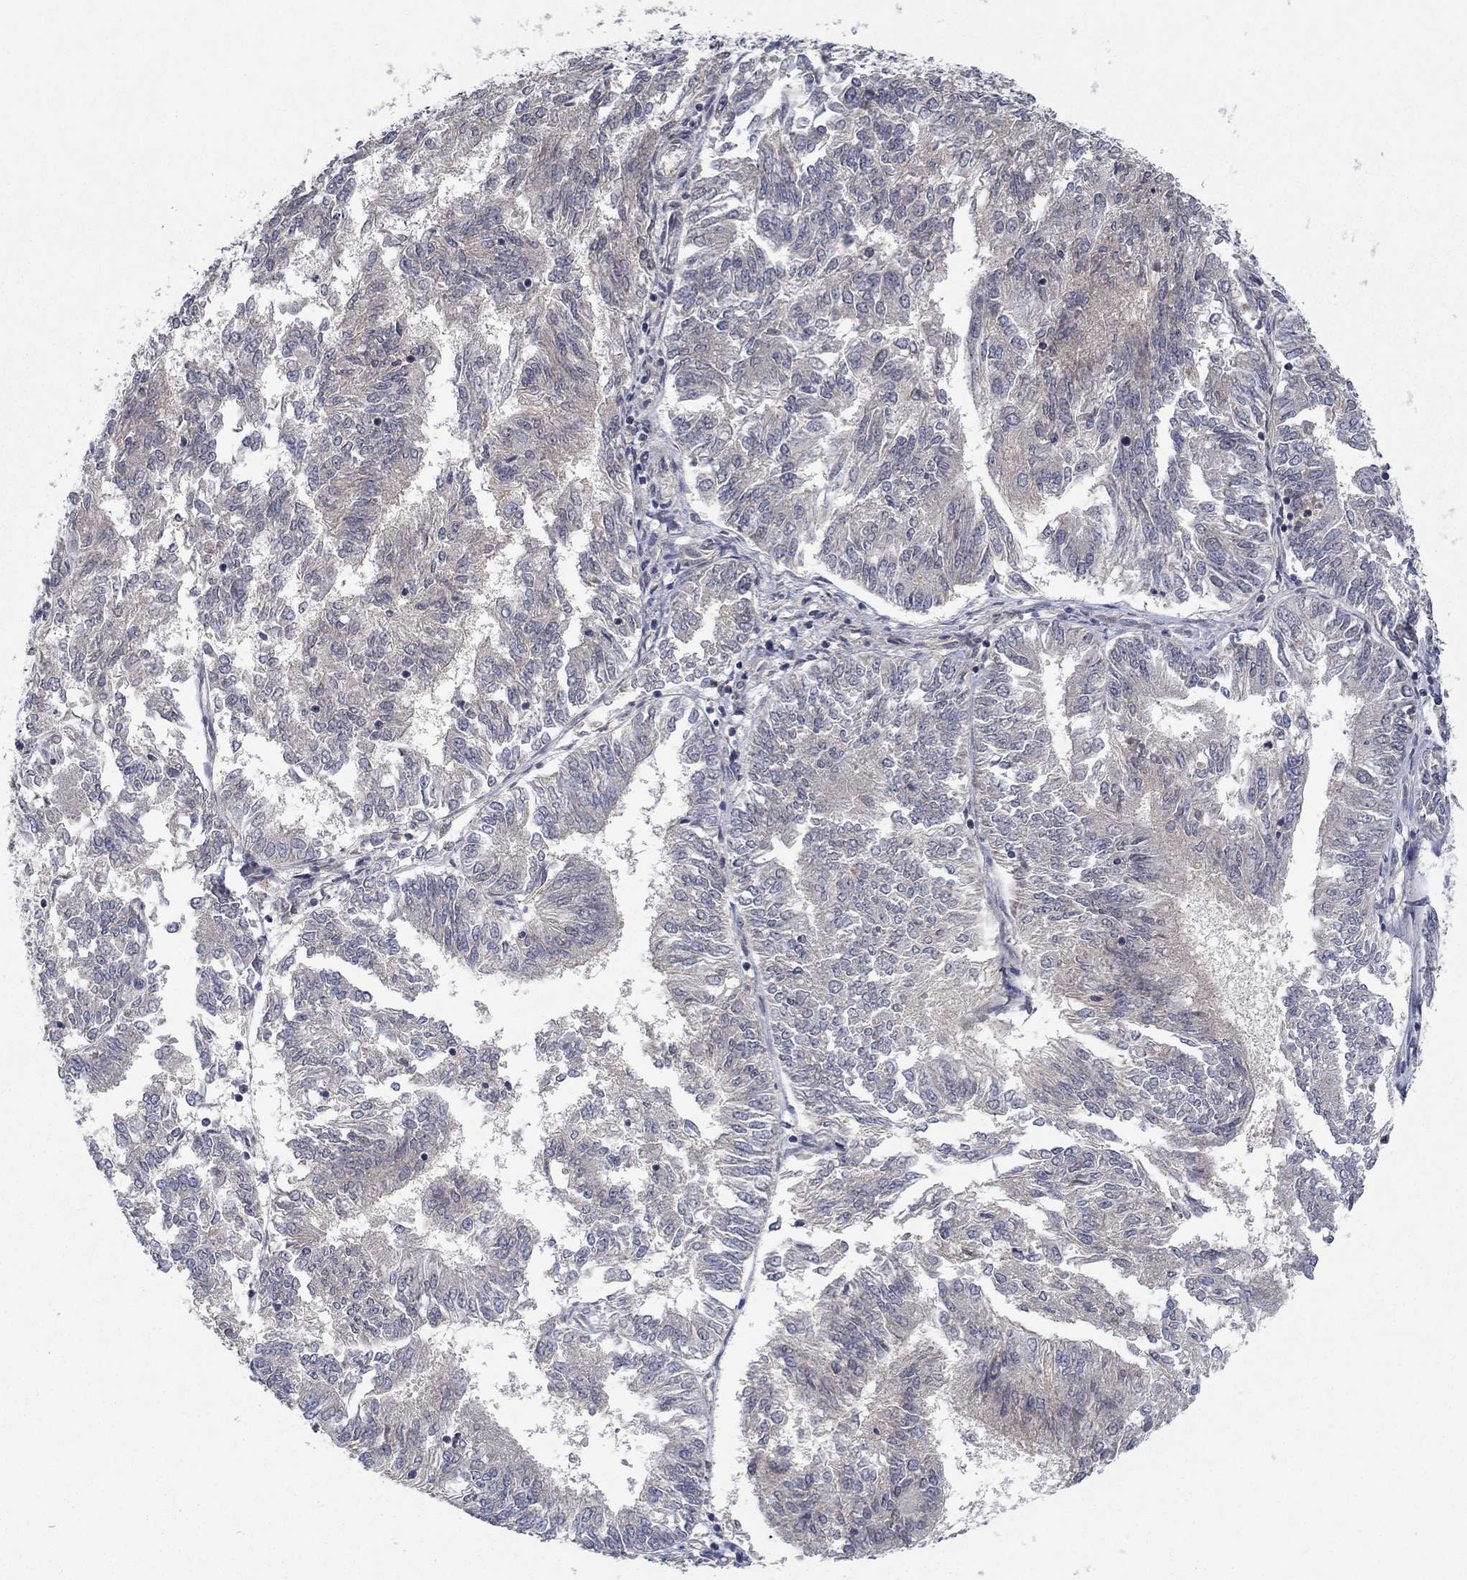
{"staining": {"intensity": "negative", "quantity": "none", "location": "none"}, "tissue": "endometrial cancer", "cell_type": "Tumor cells", "image_type": "cancer", "snomed": [{"axis": "morphology", "description": "Adenocarcinoma, NOS"}, {"axis": "topography", "description": "Endometrium"}], "caption": "The immunohistochemistry histopathology image has no significant expression in tumor cells of endometrial cancer (adenocarcinoma) tissue. (Immunohistochemistry, brightfield microscopy, high magnification).", "gene": "IL4", "patient": {"sex": "female", "age": 58}}